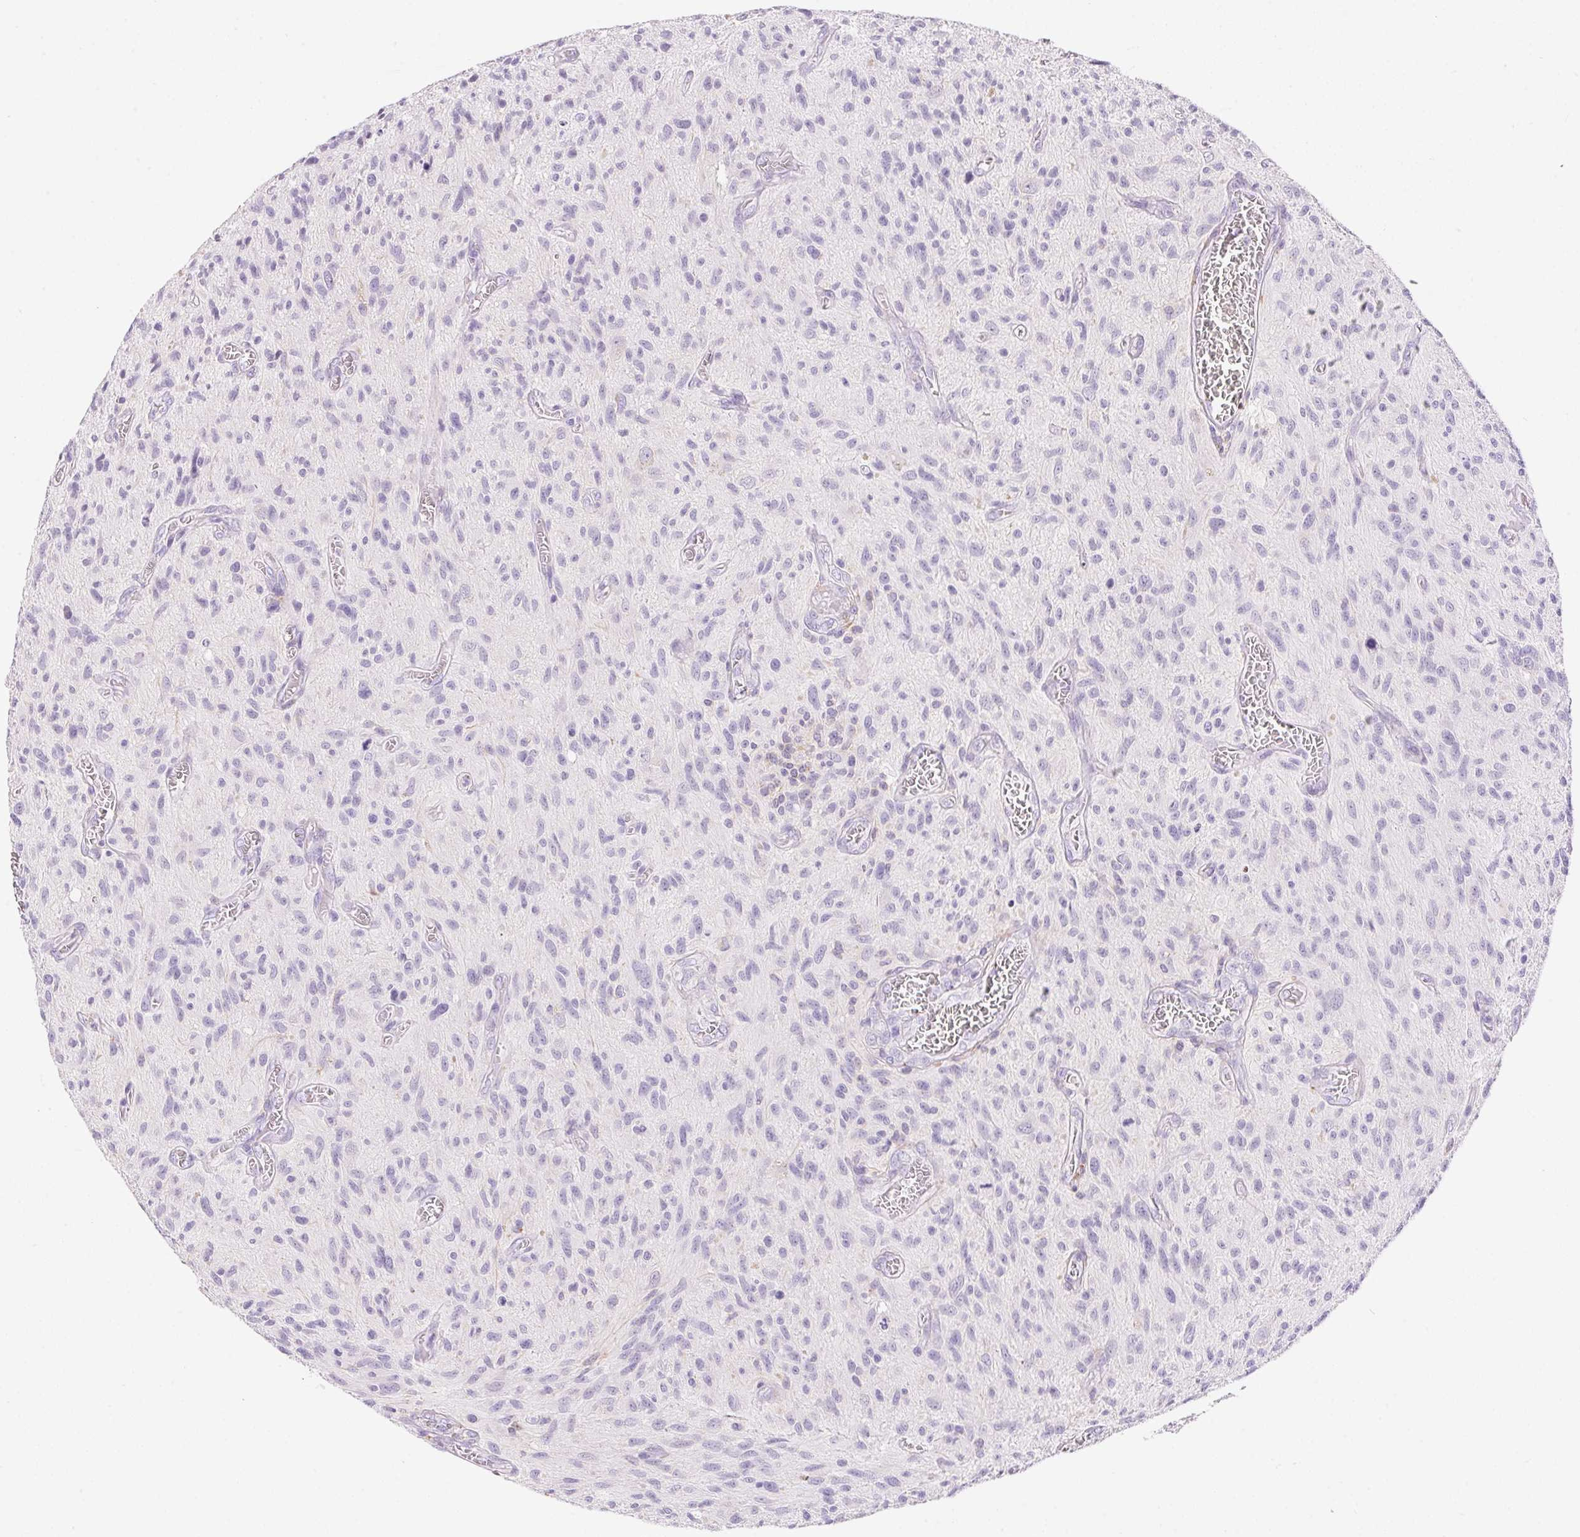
{"staining": {"intensity": "negative", "quantity": "none", "location": "none"}, "tissue": "glioma", "cell_type": "Tumor cells", "image_type": "cancer", "snomed": [{"axis": "morphology", "description": "Glioma, malignant, High grade"}, {"axis": "topography", "description": "Brain"}], "caption": "Glioma stained for a protein using immunohistochemistry (IHC) exhibits no expression tumor cells.", "gene": "PNLIPRP3", "patient": {"sex": "male", "age": 75}}